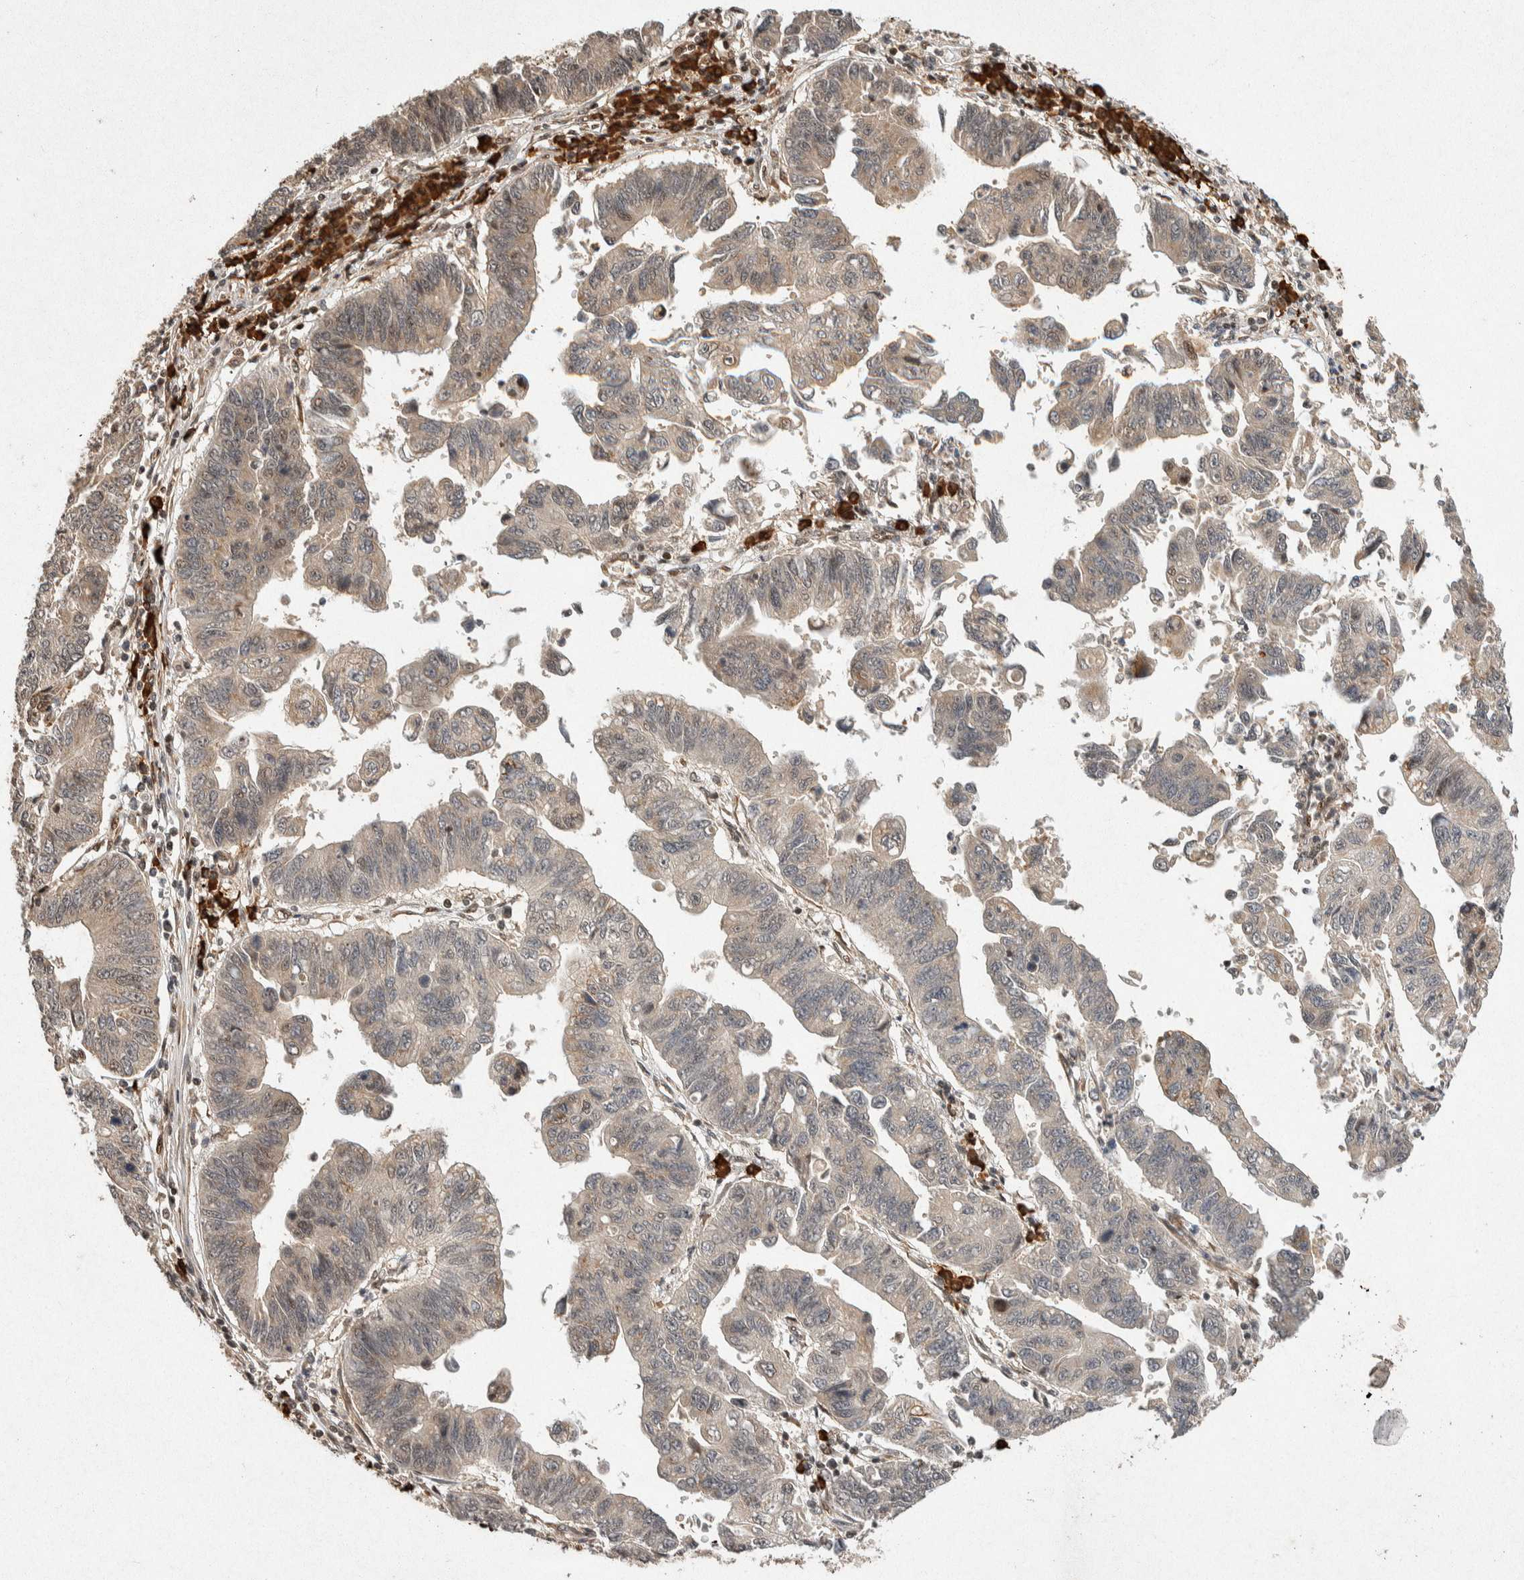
{"staining": {"intensity": "weak", "quantity": "25%-75%", "location": "cytoplasmic/membranous"}, "tissue": "stomach cancer", "cell_type": "Tumor cells", "image_type": "cancer", "snomed": [{"axis": "morphology", "description": "Adenocarcinoma, NOS"}, {"axis": "topography", "description": "Stomach"}], "caption": "High-magnification brightfield microscopy of stomach adenocarcinoma stained with DAB (3,3'-diaminobenzidine) (brown) and counterstained with hematoxylin (blue). tumor cells exhibit weak cytoplasmic/membranous staining is appreciated in about25%-75% of cells.", "gene": "TOR1B", "patient": {"sex": "male", "age": 59}}